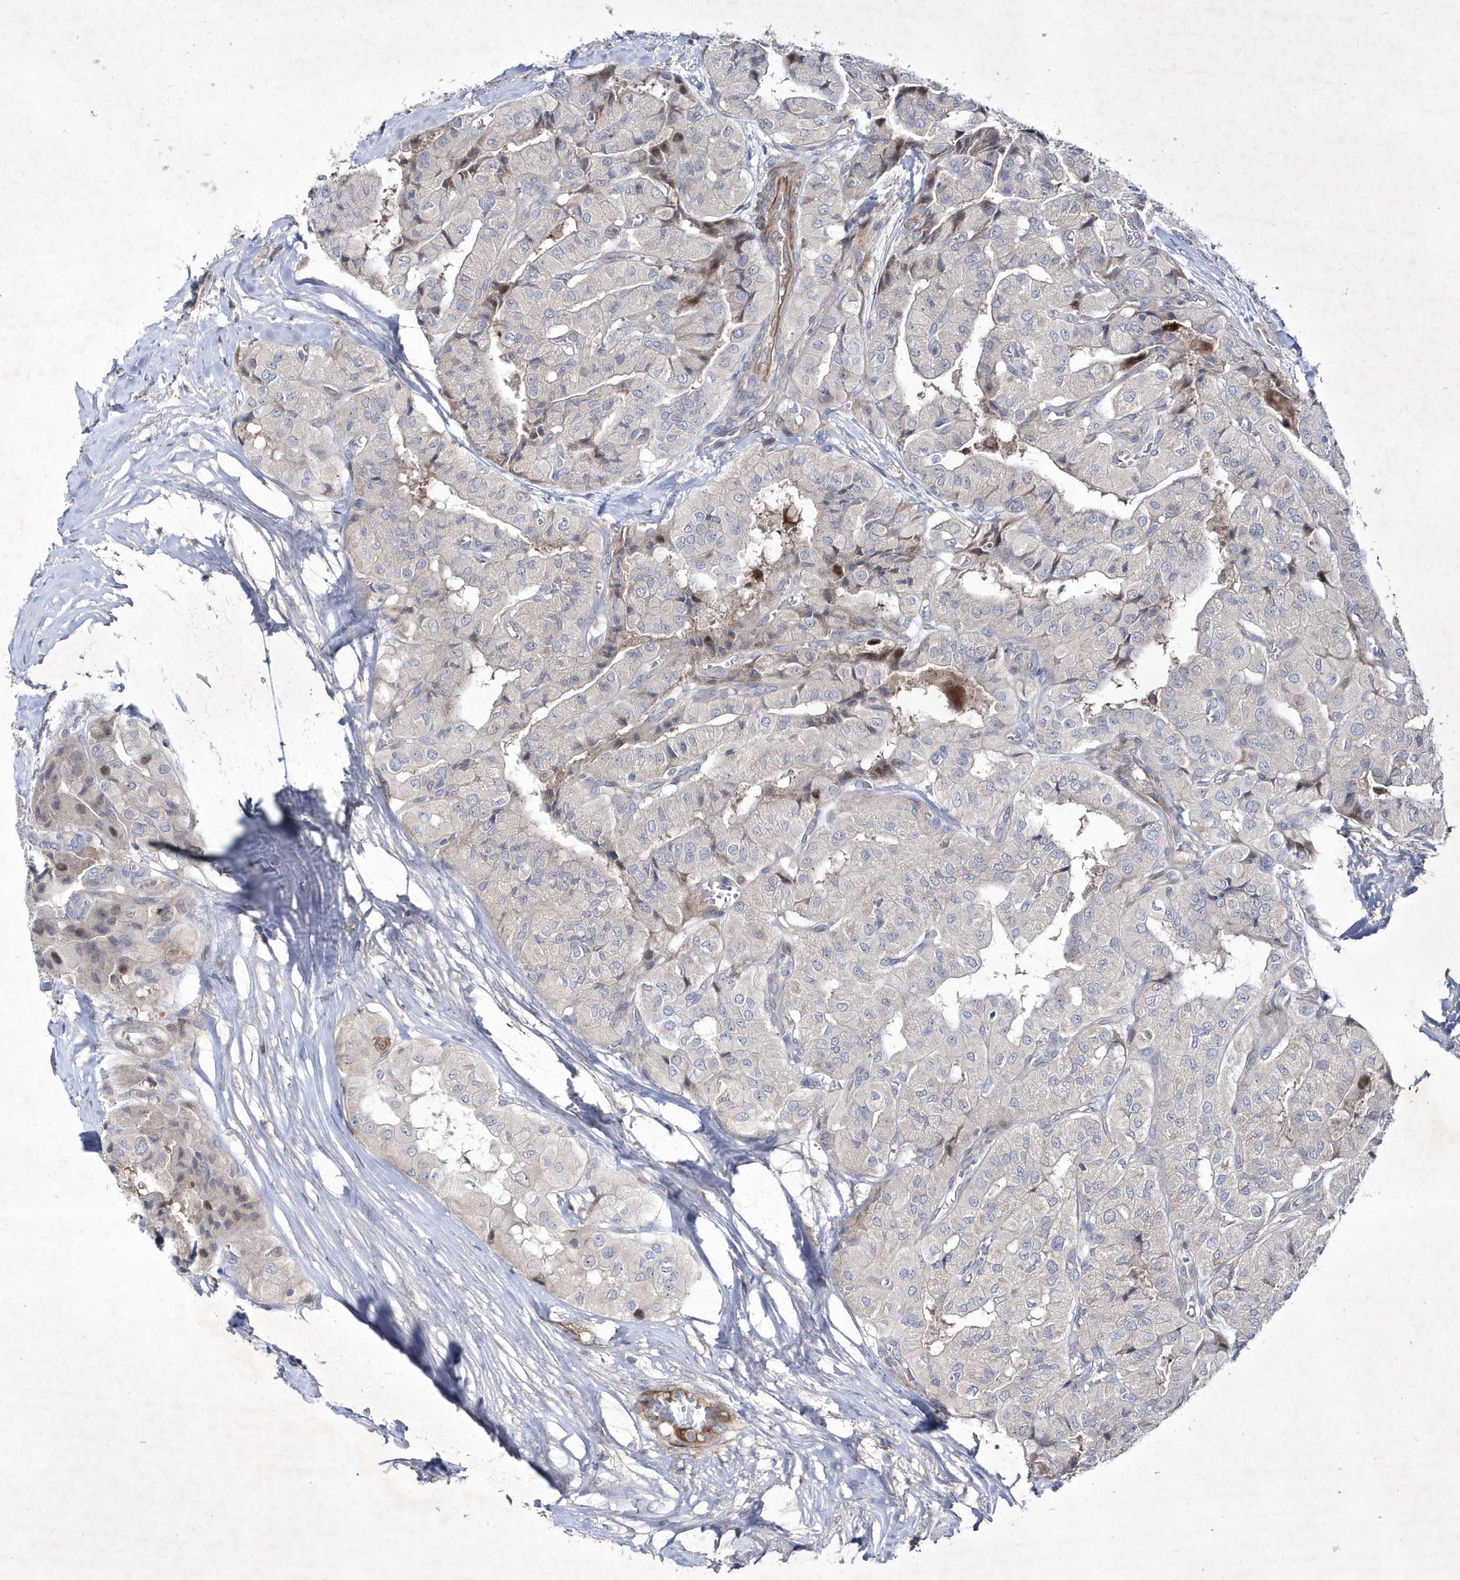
{"staining": {"intensity": "negative", "quantity": "none", "location": "none"}, "tissue": "thyroid cancer", "cell_type": "Tumor cells", "image_type": "cancer", "snomed": [{"axis": "morphology", "description": "Papillary adenocarcinoma, NOS"}, {"axis": "topography", "description": "Thyroid gland"}], "caption": "This is an immunohistochemistry histopathology image of papillary adenocarcinoma (thyroid). There is no expression in tumor cells.", "gene": "DSPP", "patient": {"sex": "female", "age": 59}}